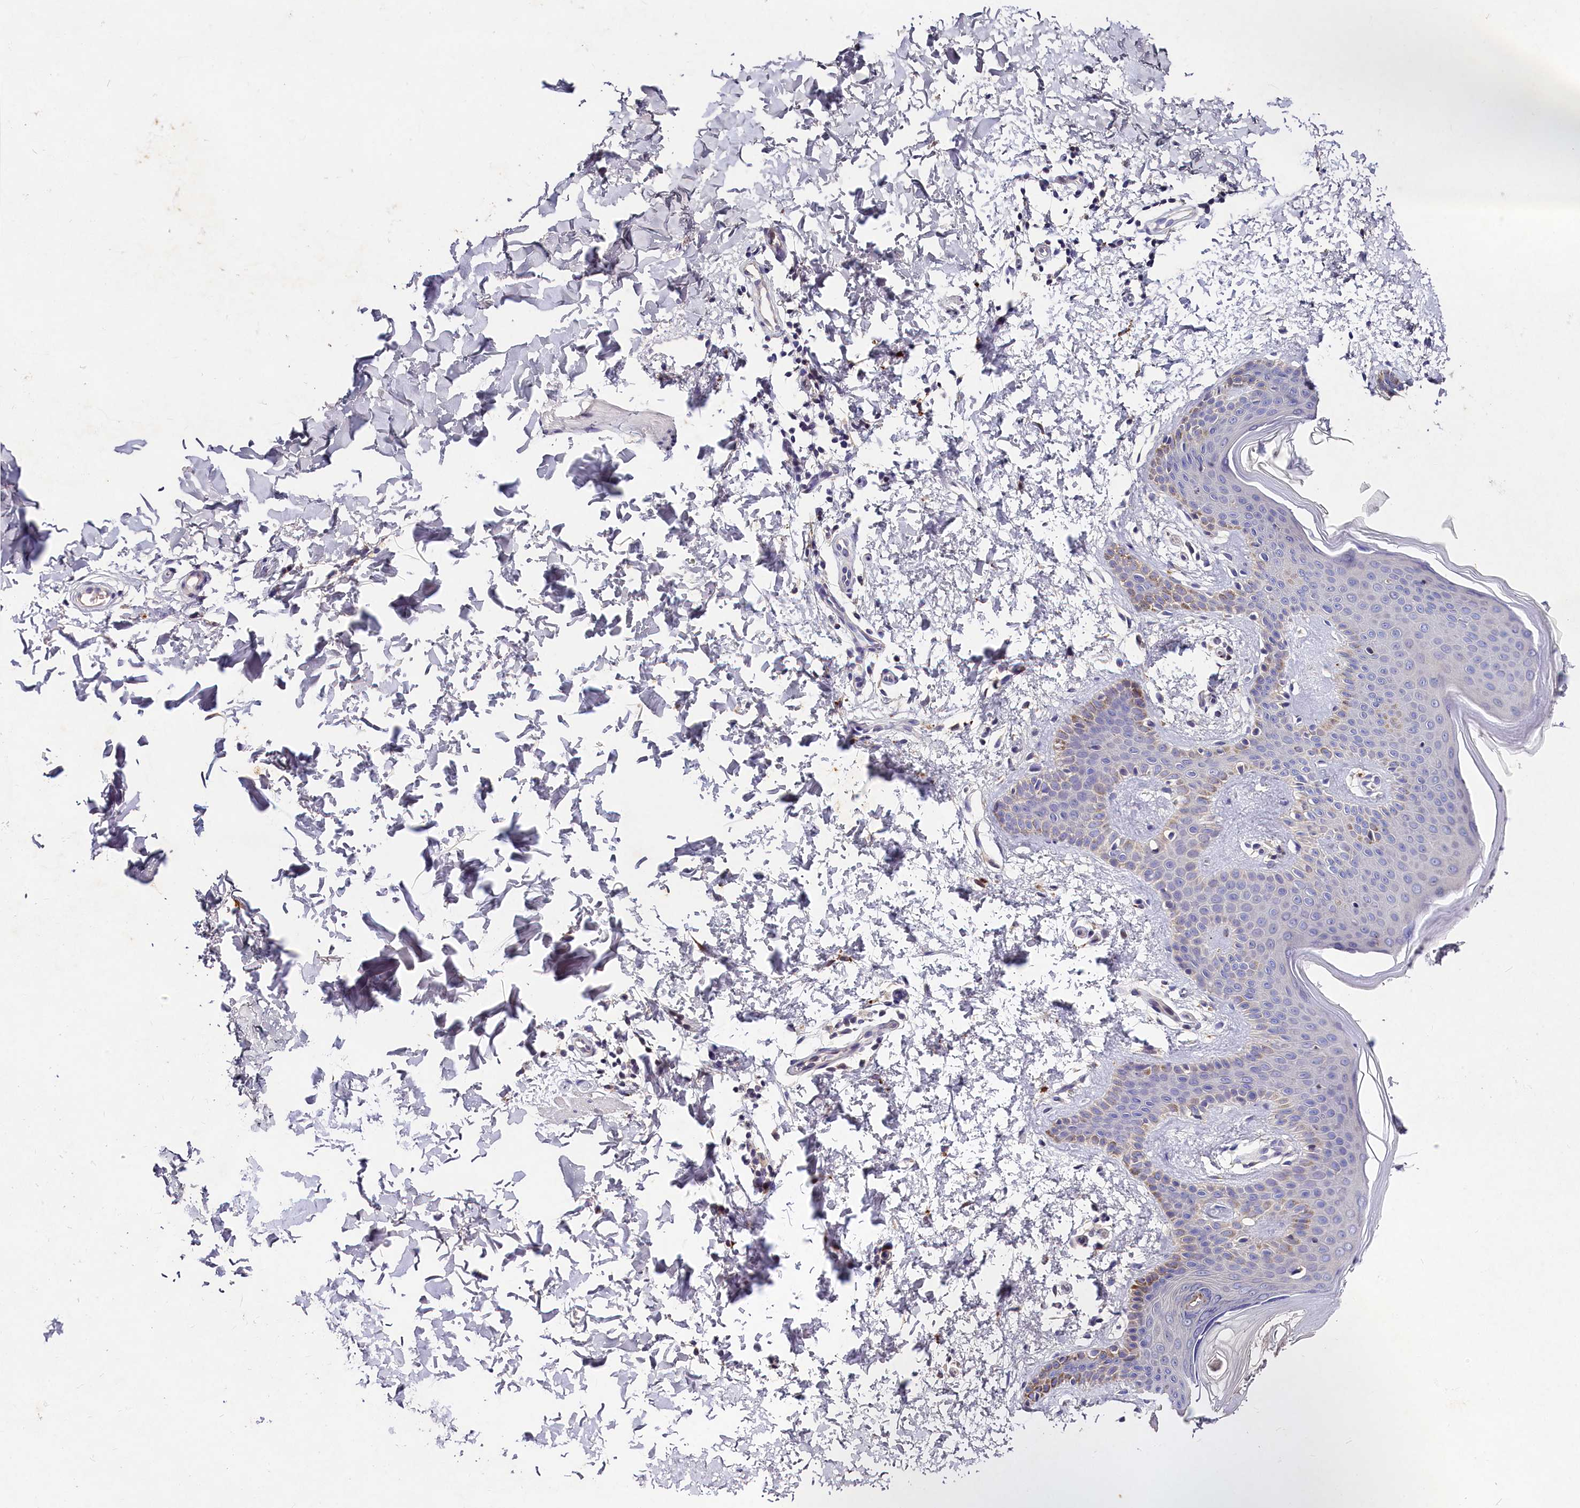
{"staining": {"intensity": "negative", "quantity": "none", "location": "none"}, "tissue": "skin", "cell_type": "Fibroblasts", "image_type": "normal", "snomed": [{"axis": "morphology", "description": "Normal tissue, NOS"}, {"axis": "topography", "description": "Skin"}], "caption": "A high-resolution histopathology image shows immunohistochemistry staining of normal skin, which demonstrates no significant expression in fibroblasts.", "gene": "ST7L", "patient": {"sex": "male", "age": 36}}